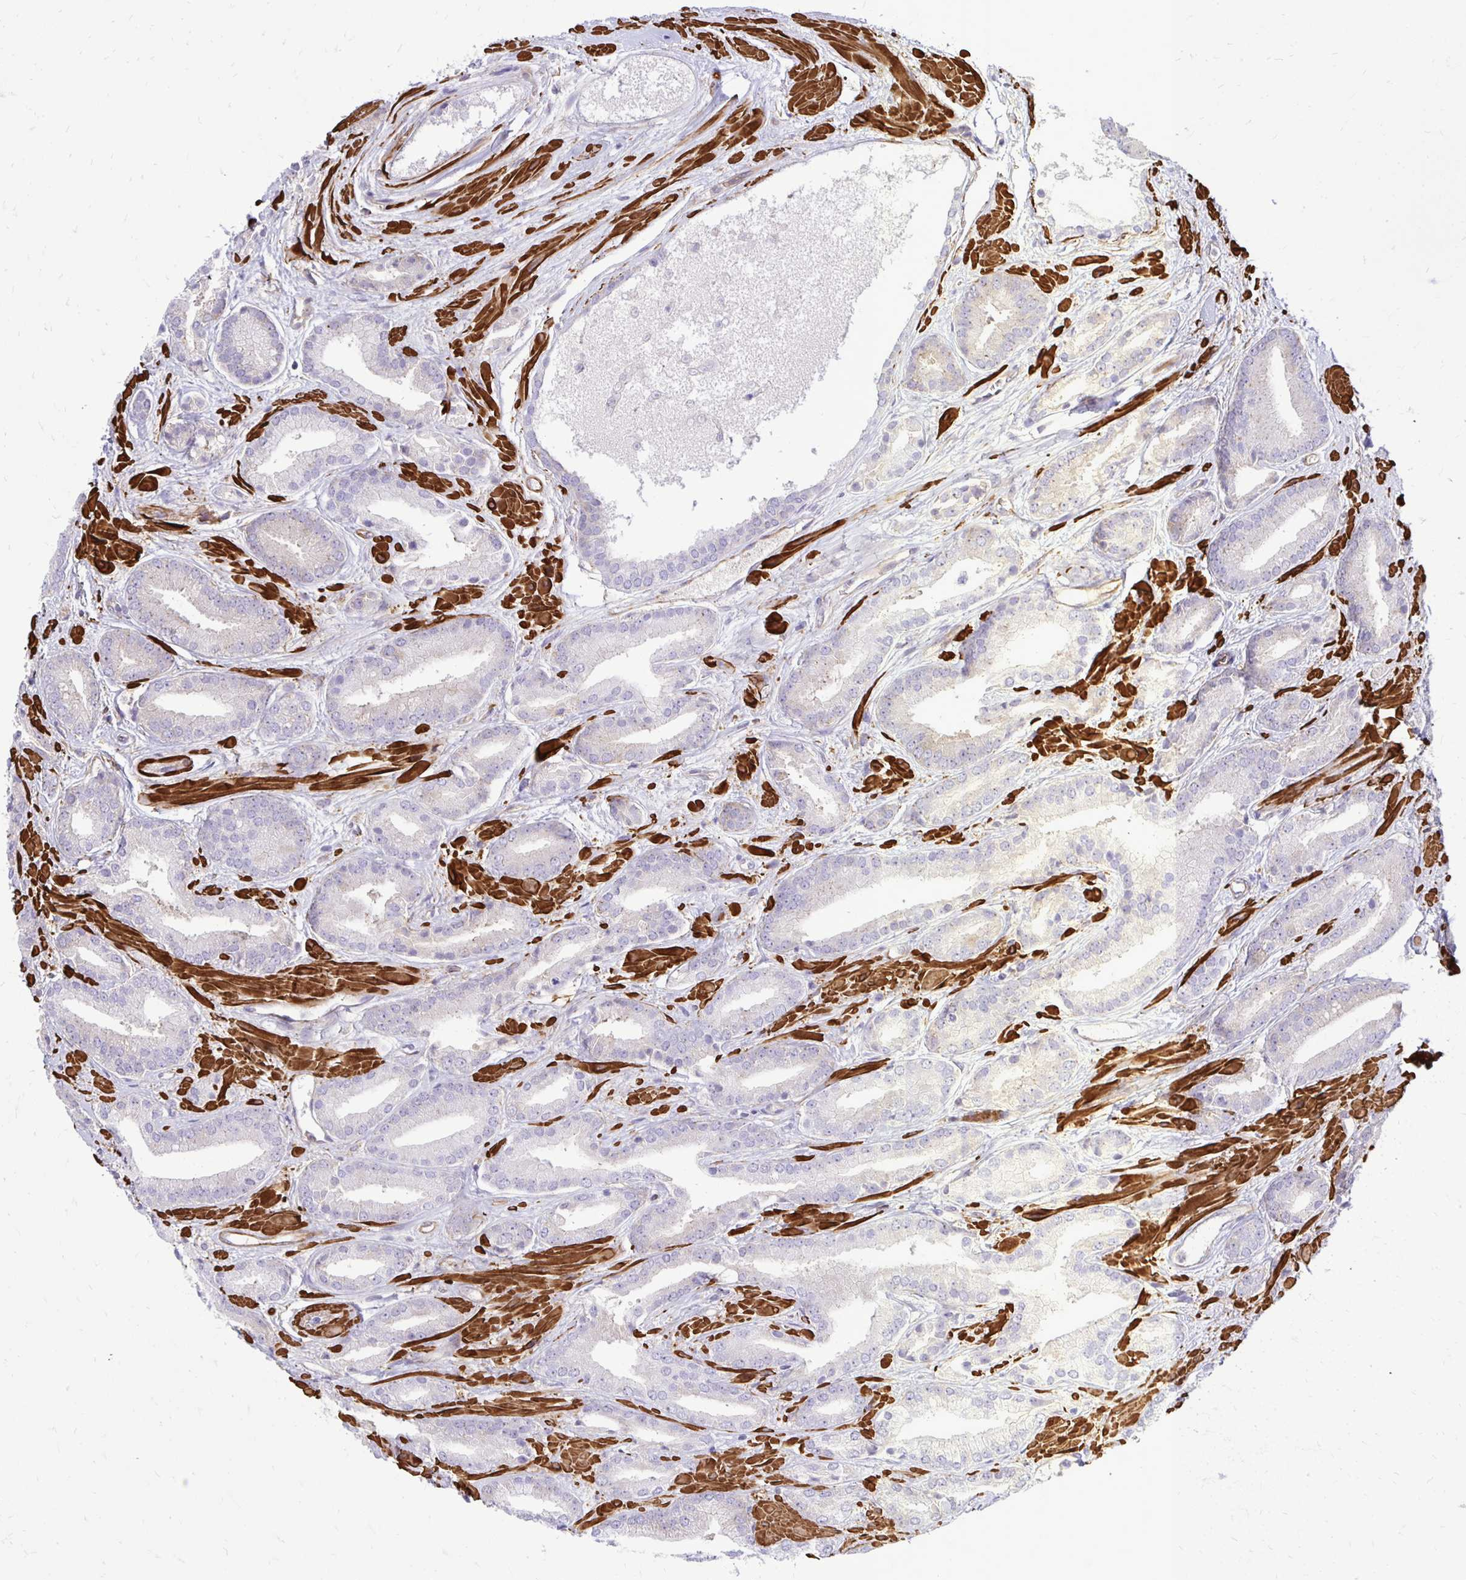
{"staining": {"intensity": "negative", "quantity": "none", "location": "none"}, "tissue": "prostate cancer", "cell_type": "Tumor cells", "image_type": "cancer", "snomed": [{"axis": "morphology", "description": "Adenocarcinoma, High grade"}, {"axis": "topography", "description": "Prostate"}], "caption": "Prostate cancer was stained to show a protein in brown. There is no significant staining in tumor cells.", "gene": "CTPS1", "patient": {"sex": "male", "age": 56}}